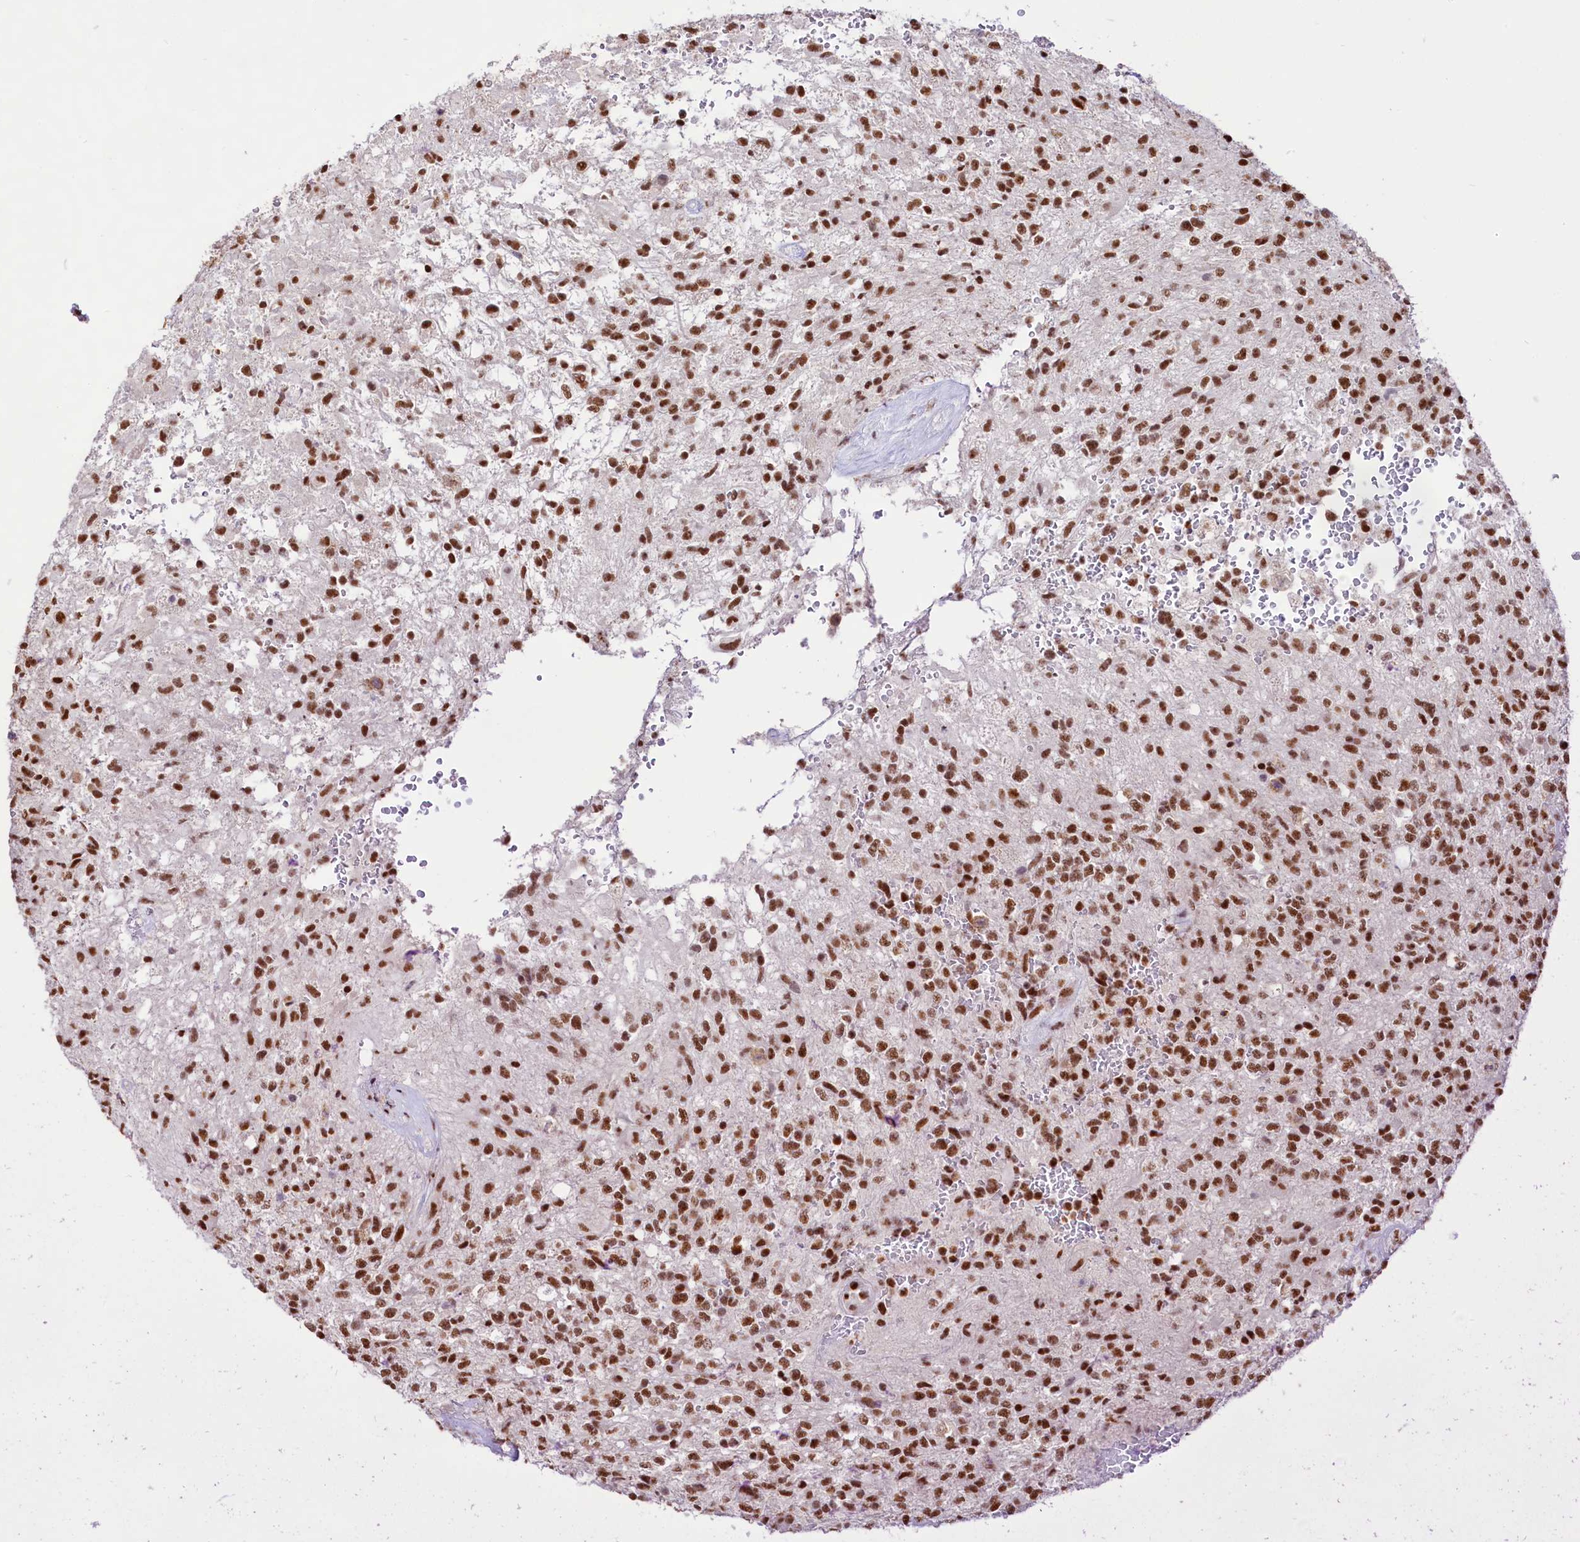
{"staining": {"intensity": "strong", "quantity": ">75%", "location": "nuclear"}, "tissue": "glioma", "cell_type": "Tumor cells", "image_type": "cancer", "snomed": [{"axis": "morphology", "description": "Glioma, malignant, High grade"}, {"axis": "topography", "description": "Brain"}], "caption": "Strong nuclear protein staining is identified in approximately >75% of tumor cells in malignant high-grade glioma. (DAB IHC with brightfield microscopy, high magnification).", "gene": "HIRA", "patient": {"sex": "male", "age": 56}}